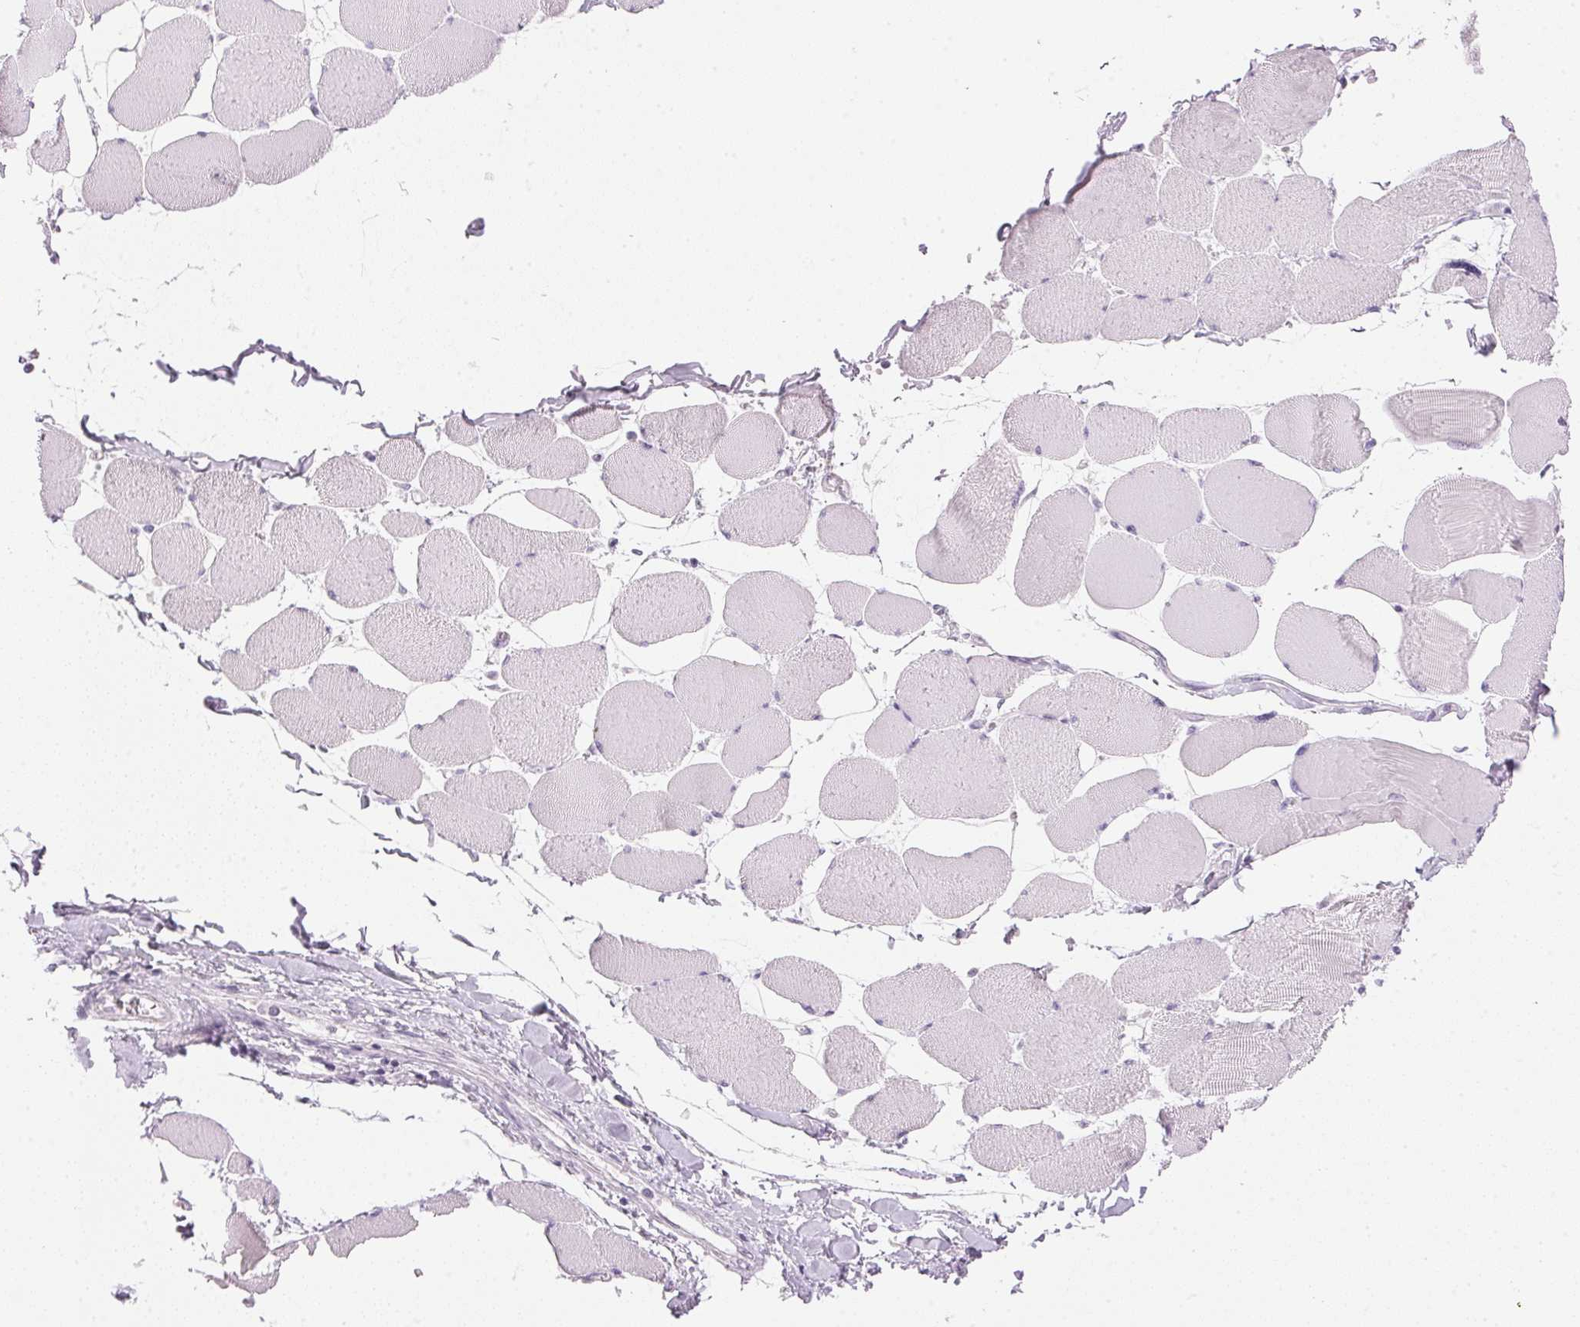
{"staining": {"intensity": "negative", "quantity": "none", "location": "none"}, "tissue": "skeletal muscle", "cell_type": "Myocytes", "image_type": "normal", "snomed": [{"axis": "morphology", "description": "Normal tissue, NOS"}, {"axis": "topography", "description": "Skeletal muscle"}], "caption": "This image is of normal skeletal muscle stained with immunohistochemistry (IHC) to label a protein in brown with the nuclei are counter-stained blue. There is no expression in myocytes. The staining was performed using DAB (3,3'-diaminobenzidine) to visualize the protein expression in brown, while the nuclei were stained in blue with hematoxylin (Magnification: 20x).", "gene": "IGFBP1", "patient": {"sex": "female", "age": 75}}